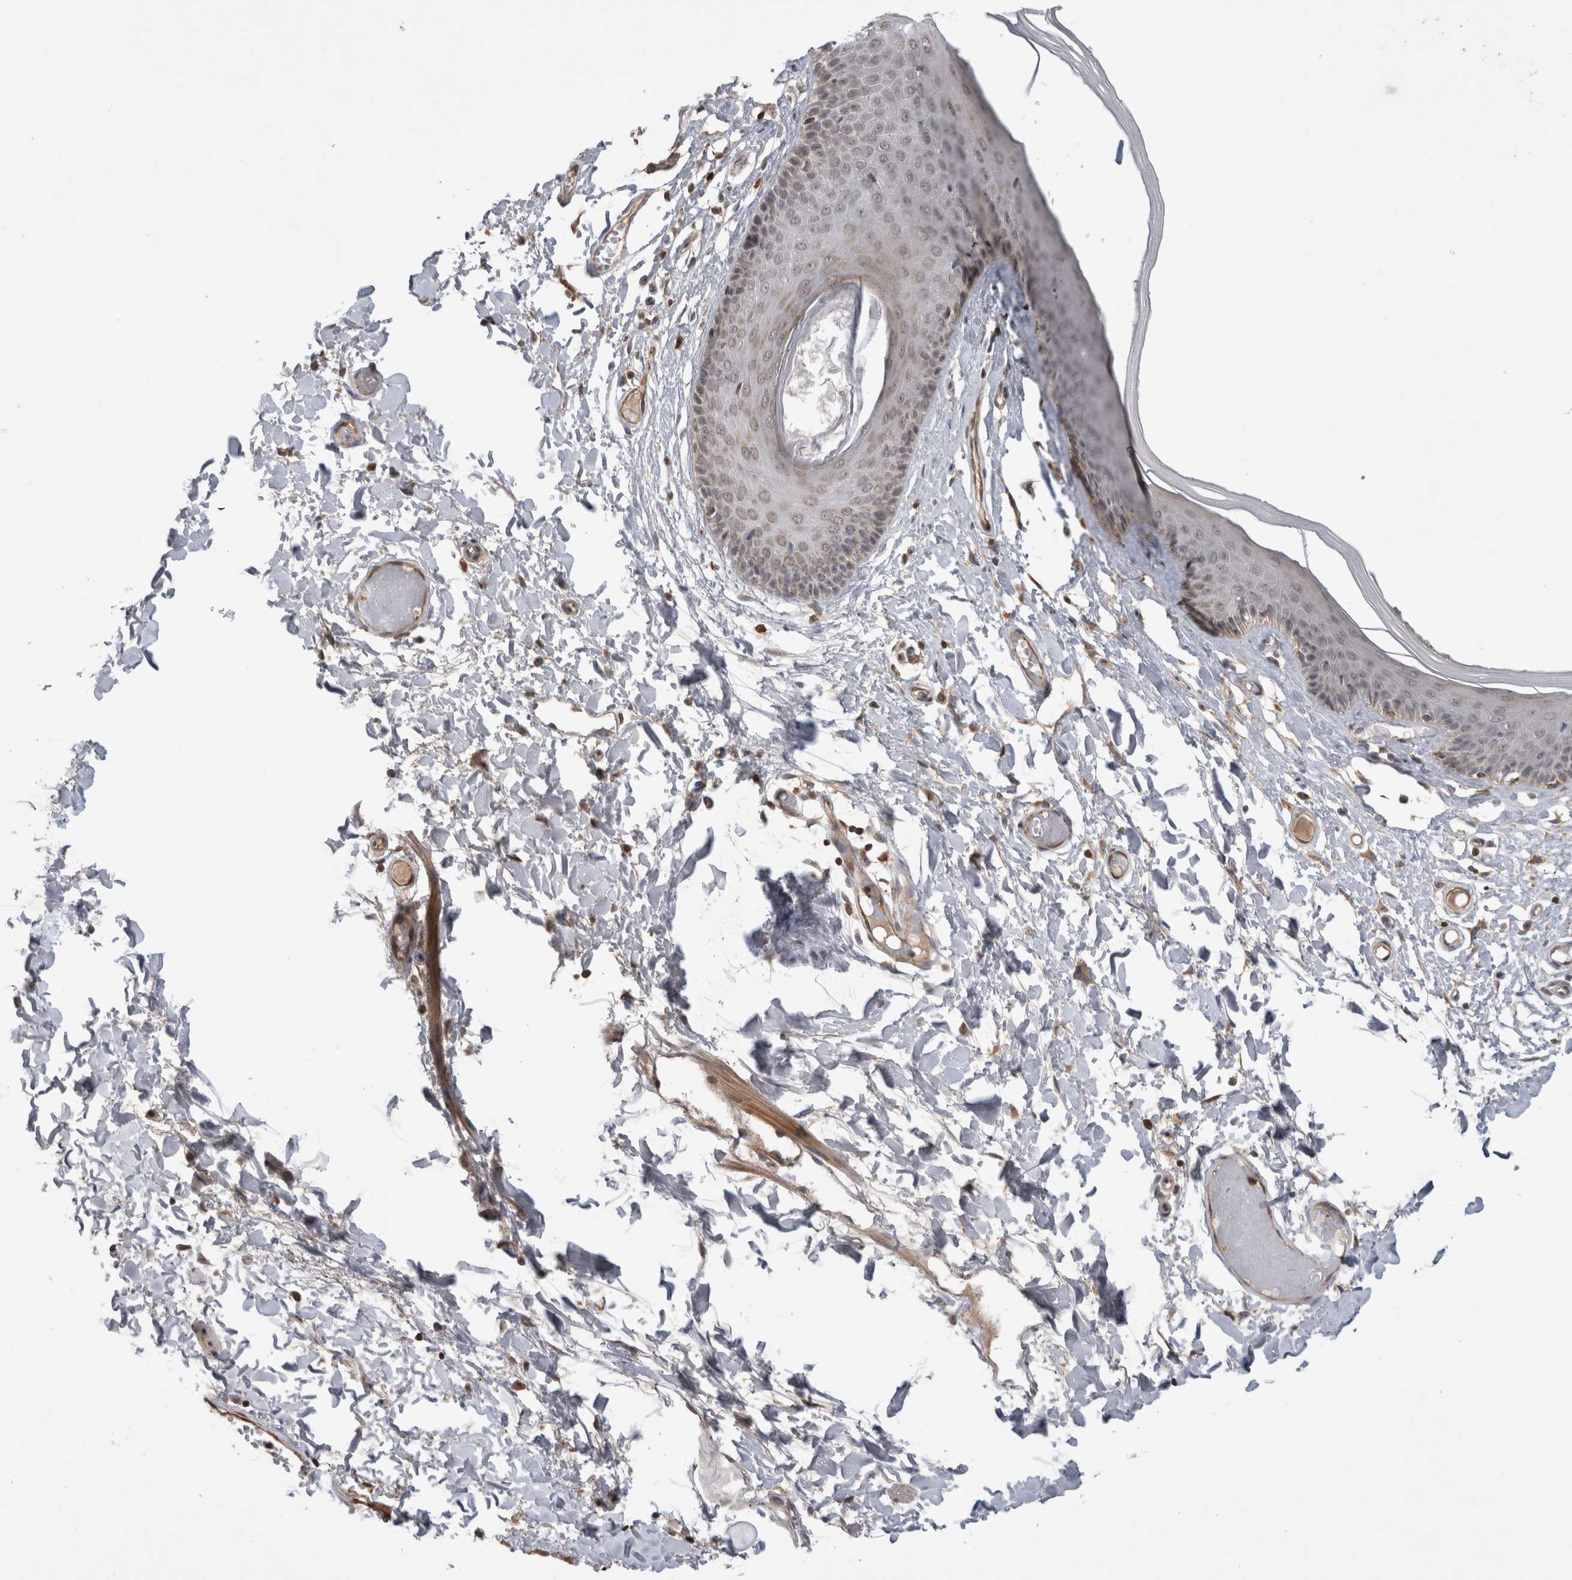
{"staining": {"intensity": "moderate", "quantity": "<25%", "location": "cytoplasmic/membranous"}, "tissue": "skin", "cell_type": "Epidermal cells", "image_type": "normal", "snomed": [{"axis": "morphology", "description": "Normal tissue, NOS"}, {"axis": "topography", "description": "Vulva"}], "caption": "Immunohistochemistry (IHC) histopathology image of unremarkable skin stained for a protein (brown), which demonstrates low levels of moderate cytoplasmic/membranous positivity in approximately <25% of epidermal cells.", "gene": "KCNIP1", "patient": {"sex": "female", "age": 73}}